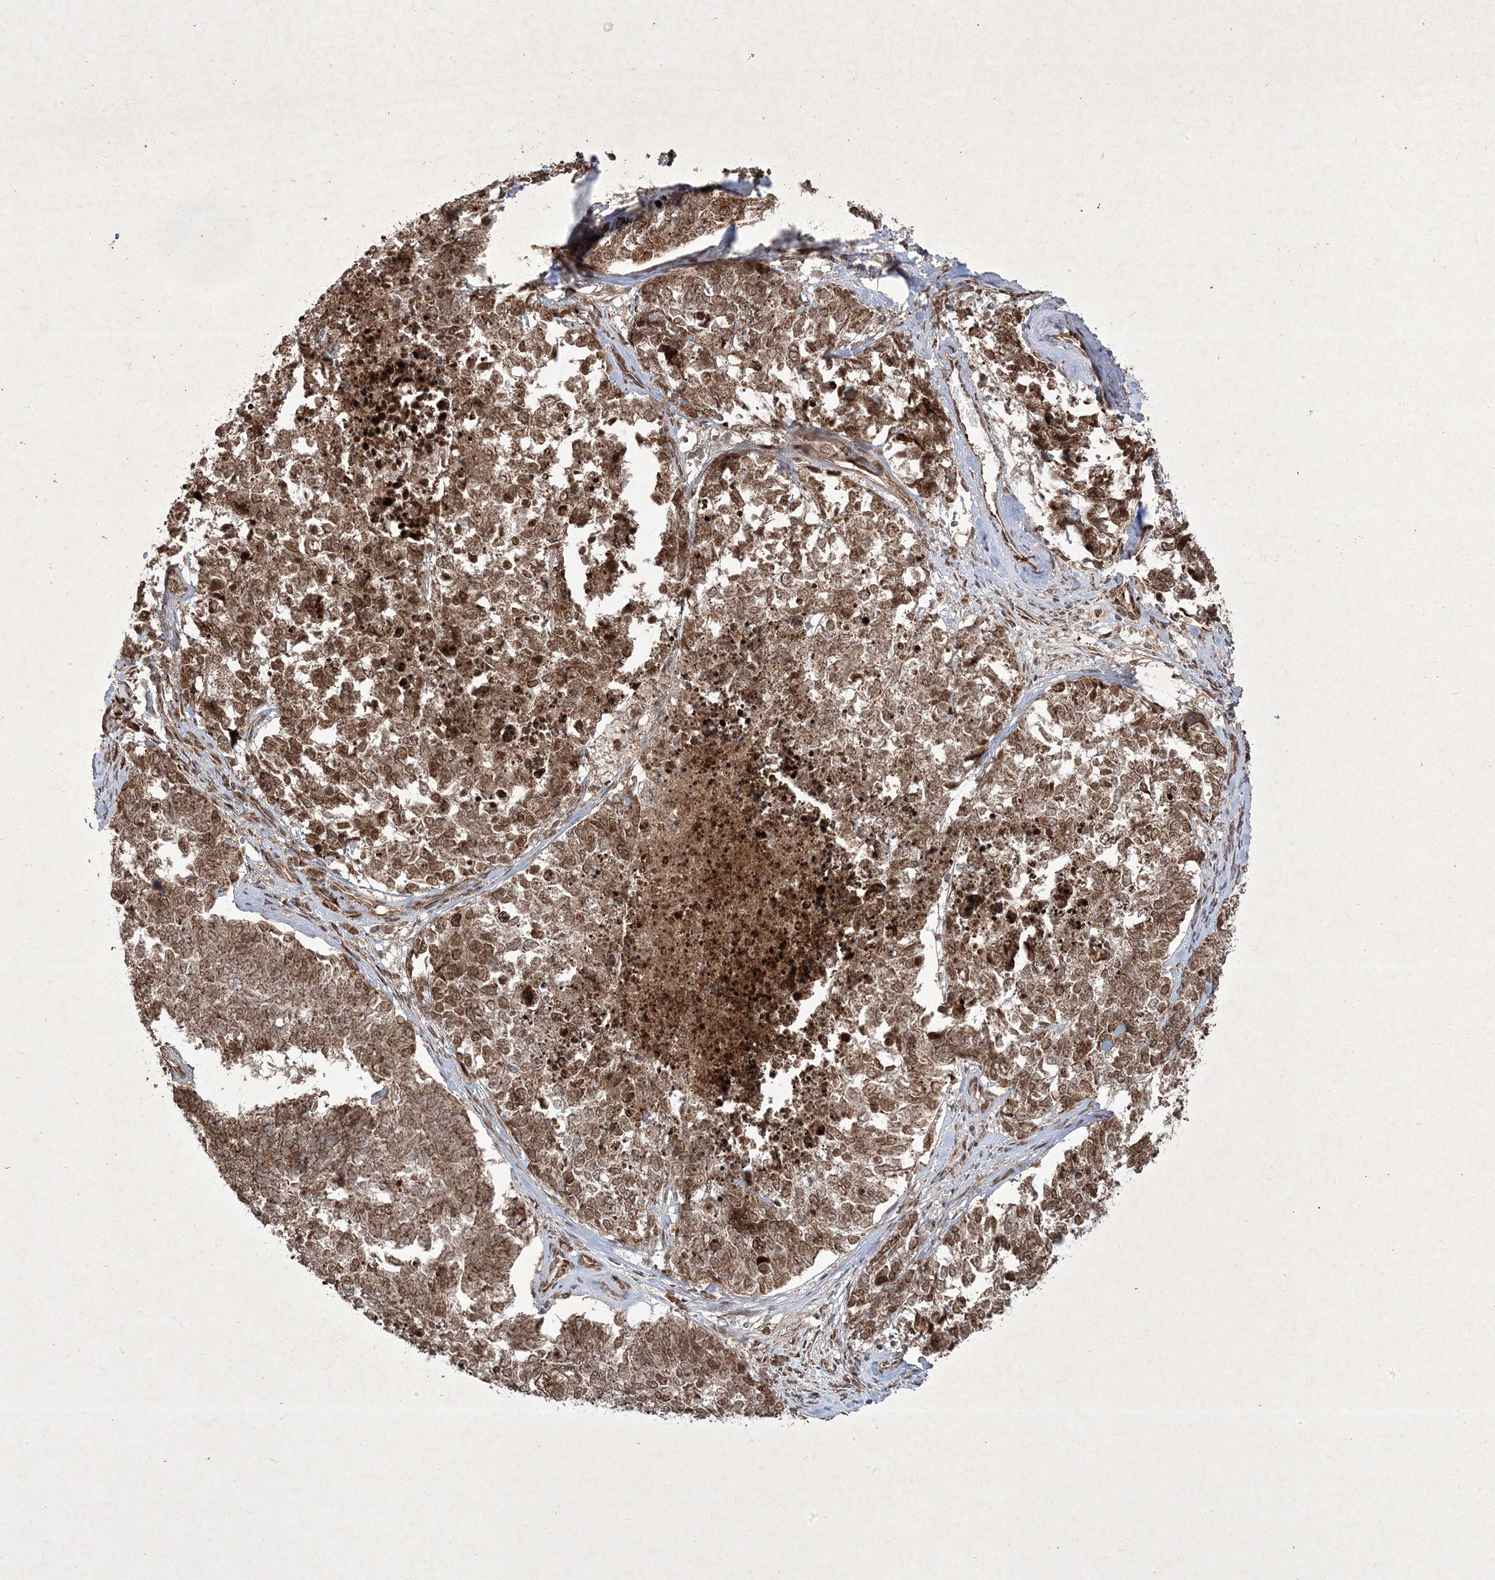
{"staining": {"intensity": "moderate", "quantity": ">75%", "location": "cytoplasmic/membranous,nuclear"}, "tissue": "cervical cancer", "cell_type": "Tumor cells", "image_type": "cancer", "snomed": [{"axis": "morphology", "description": "Squamous cell carcinoma, NOS"}, {"axis": "topography", "description": "Cervix"}], "caption": "The photomicrograph displays immunohistochemical staining of cervical squamous cell carcinoma. There is moderate cytoplasmic/membranous and nuclear expression is appreciated in approximately >75% of tumor cells.", "gene": "PLEKHM2", "patient": {"sex": "female", "age": 63}}